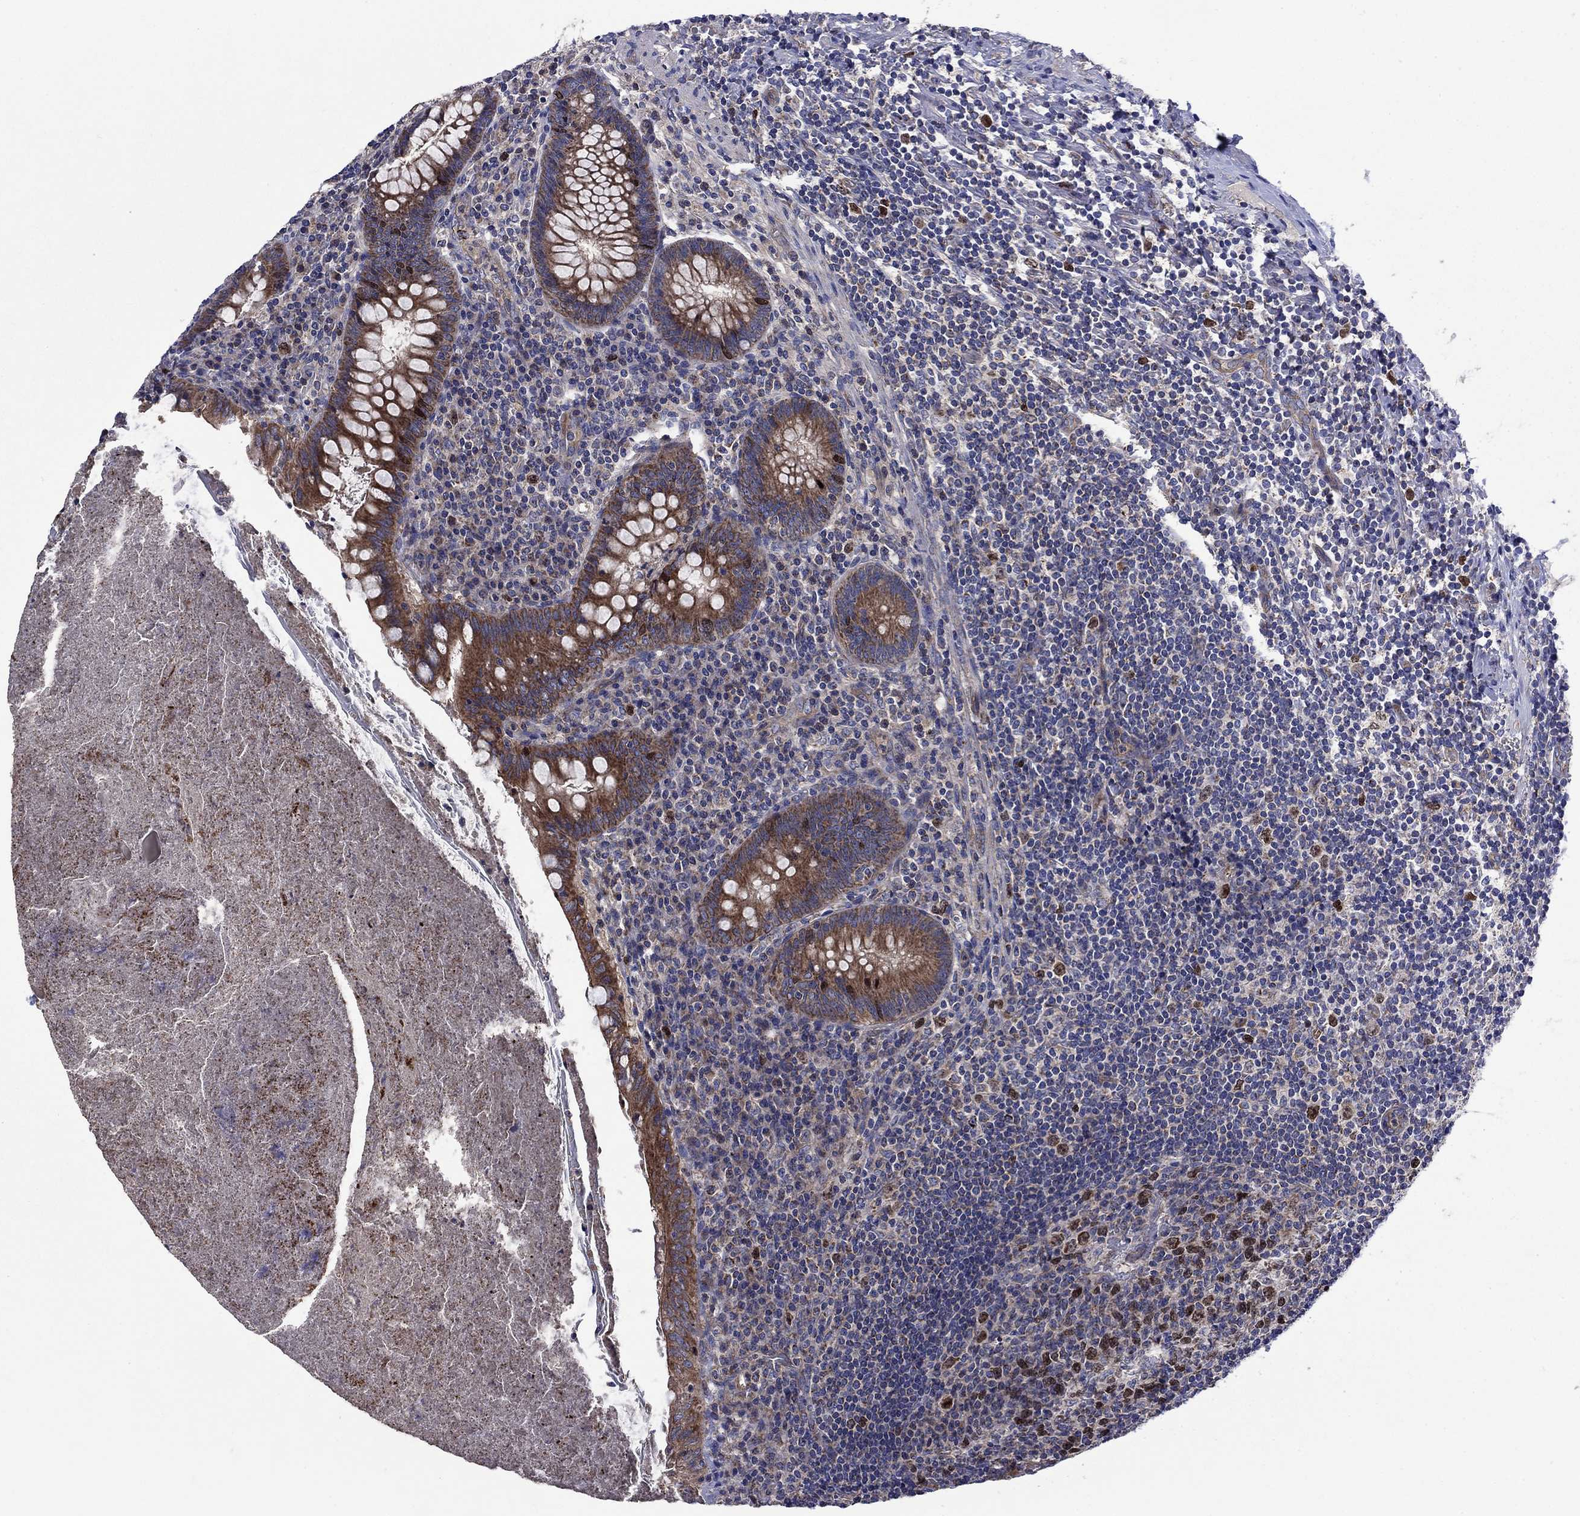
{"staining": {"intensity": "moderate", "quantity": ">75%", "location": "cytoplasmic/membranous,nuclear"}, "tissue": "appendix", "cell_type": "Glandular cells", "image_type": "normal", "snomed": [{"axis": "morphology", "description": "Normal tissue, NOS"}, {"axis": "topography", "description": "Appendix"}], "caption": "Protein analysis of benign appendix displays moderate cytoplasmic/membranous,nuclear expression in approximately >75% of glandular cells.", "gene": "KIF22", "patient": {"sex": "male", "age": 47}}